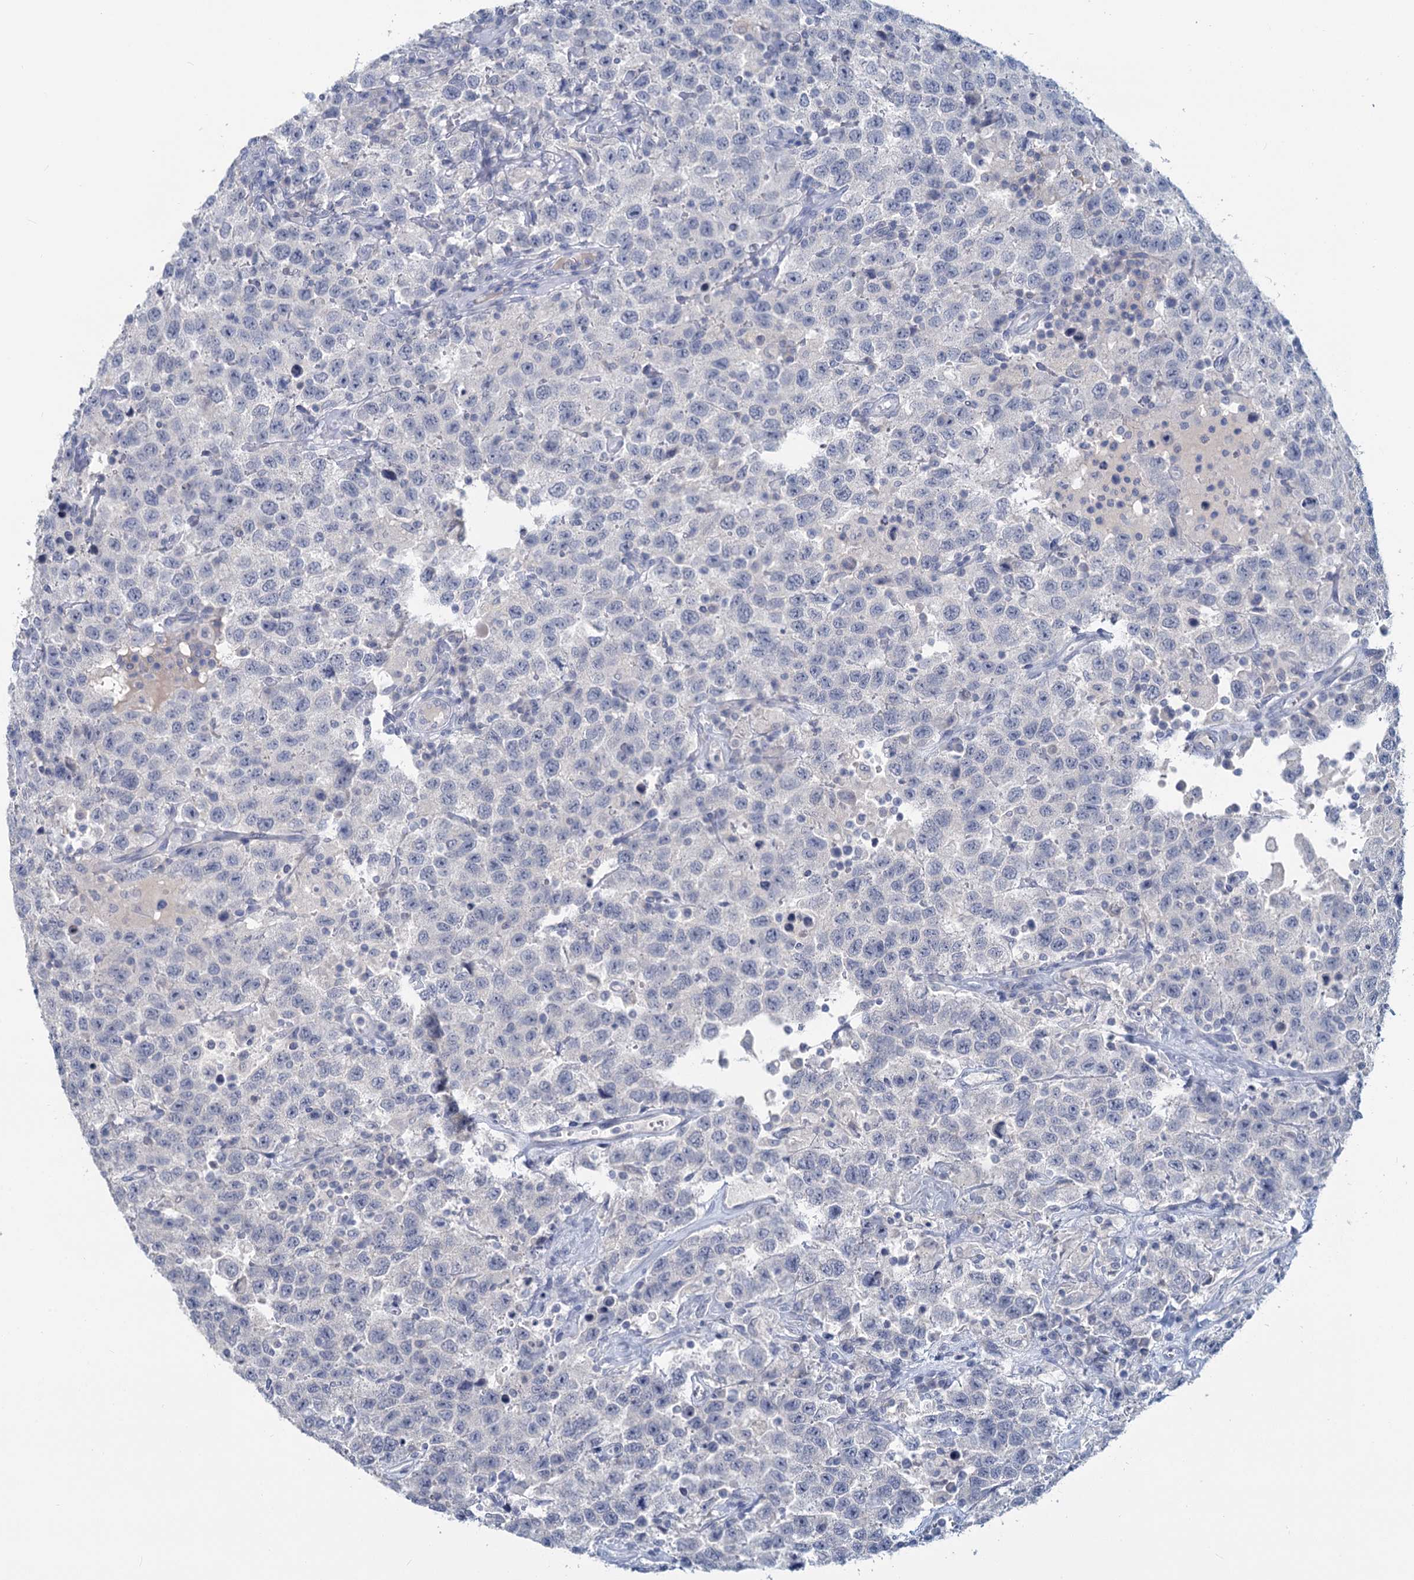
{"staining": {"intensity": "negative", "quantity": "none", "location": "none"}, "tissue": "testis cancer", "cell_type": "Tumor cells", "image_type": "cancer", "snomed": [{"axis": "morphology", "description": "Seminoma, NOS"}, {"axis": "topography", "description": "Testis"}], "caption": "The photomicrograph shows no significant positivity in tumor cells of testis cancer.", "gene": "CHGA", "patient": {"sex": "male", "age": 41}}